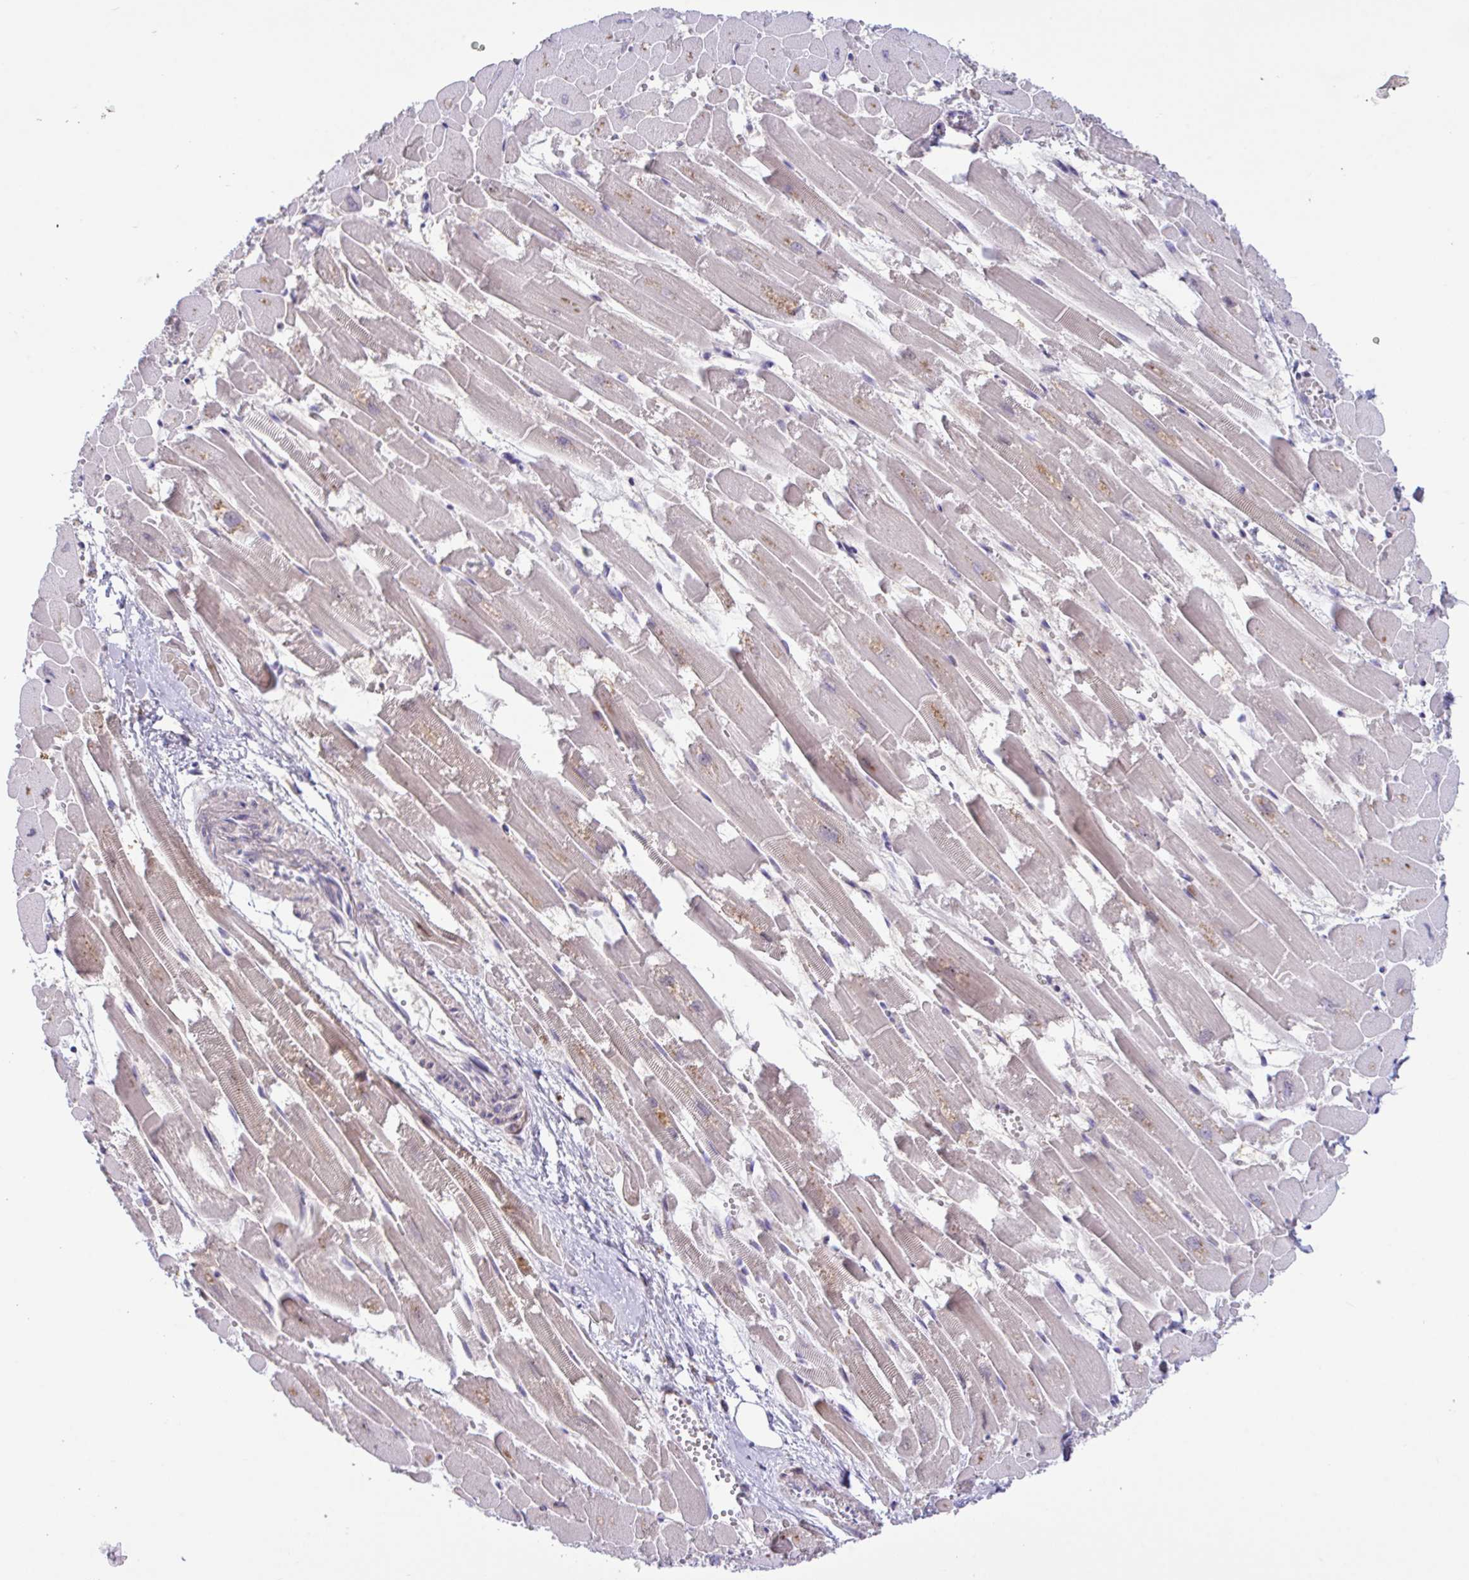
{"staining": {"intensity": "weak", "quantity": "25%-75%", "location": "cytoplasmic/membranous,nuclear"}, "tissue": "heart muscle", "cell_type": "Cardiomyocytes", "image_type": "normal", "snomed": [{"axis": "morphology", "description": "Normal tissue, NOS"}, {"axis": "topography", "description": "Heart"}], "caption": "DAB immunohistochemical staining of benign heart muscle shows weak cytoplasmic/membranous,nuclear protein staining in approximately 25%-75% of cardiomyocytes.", "gene": "USP35", "patient": {"sex": "female", "age": 52}}